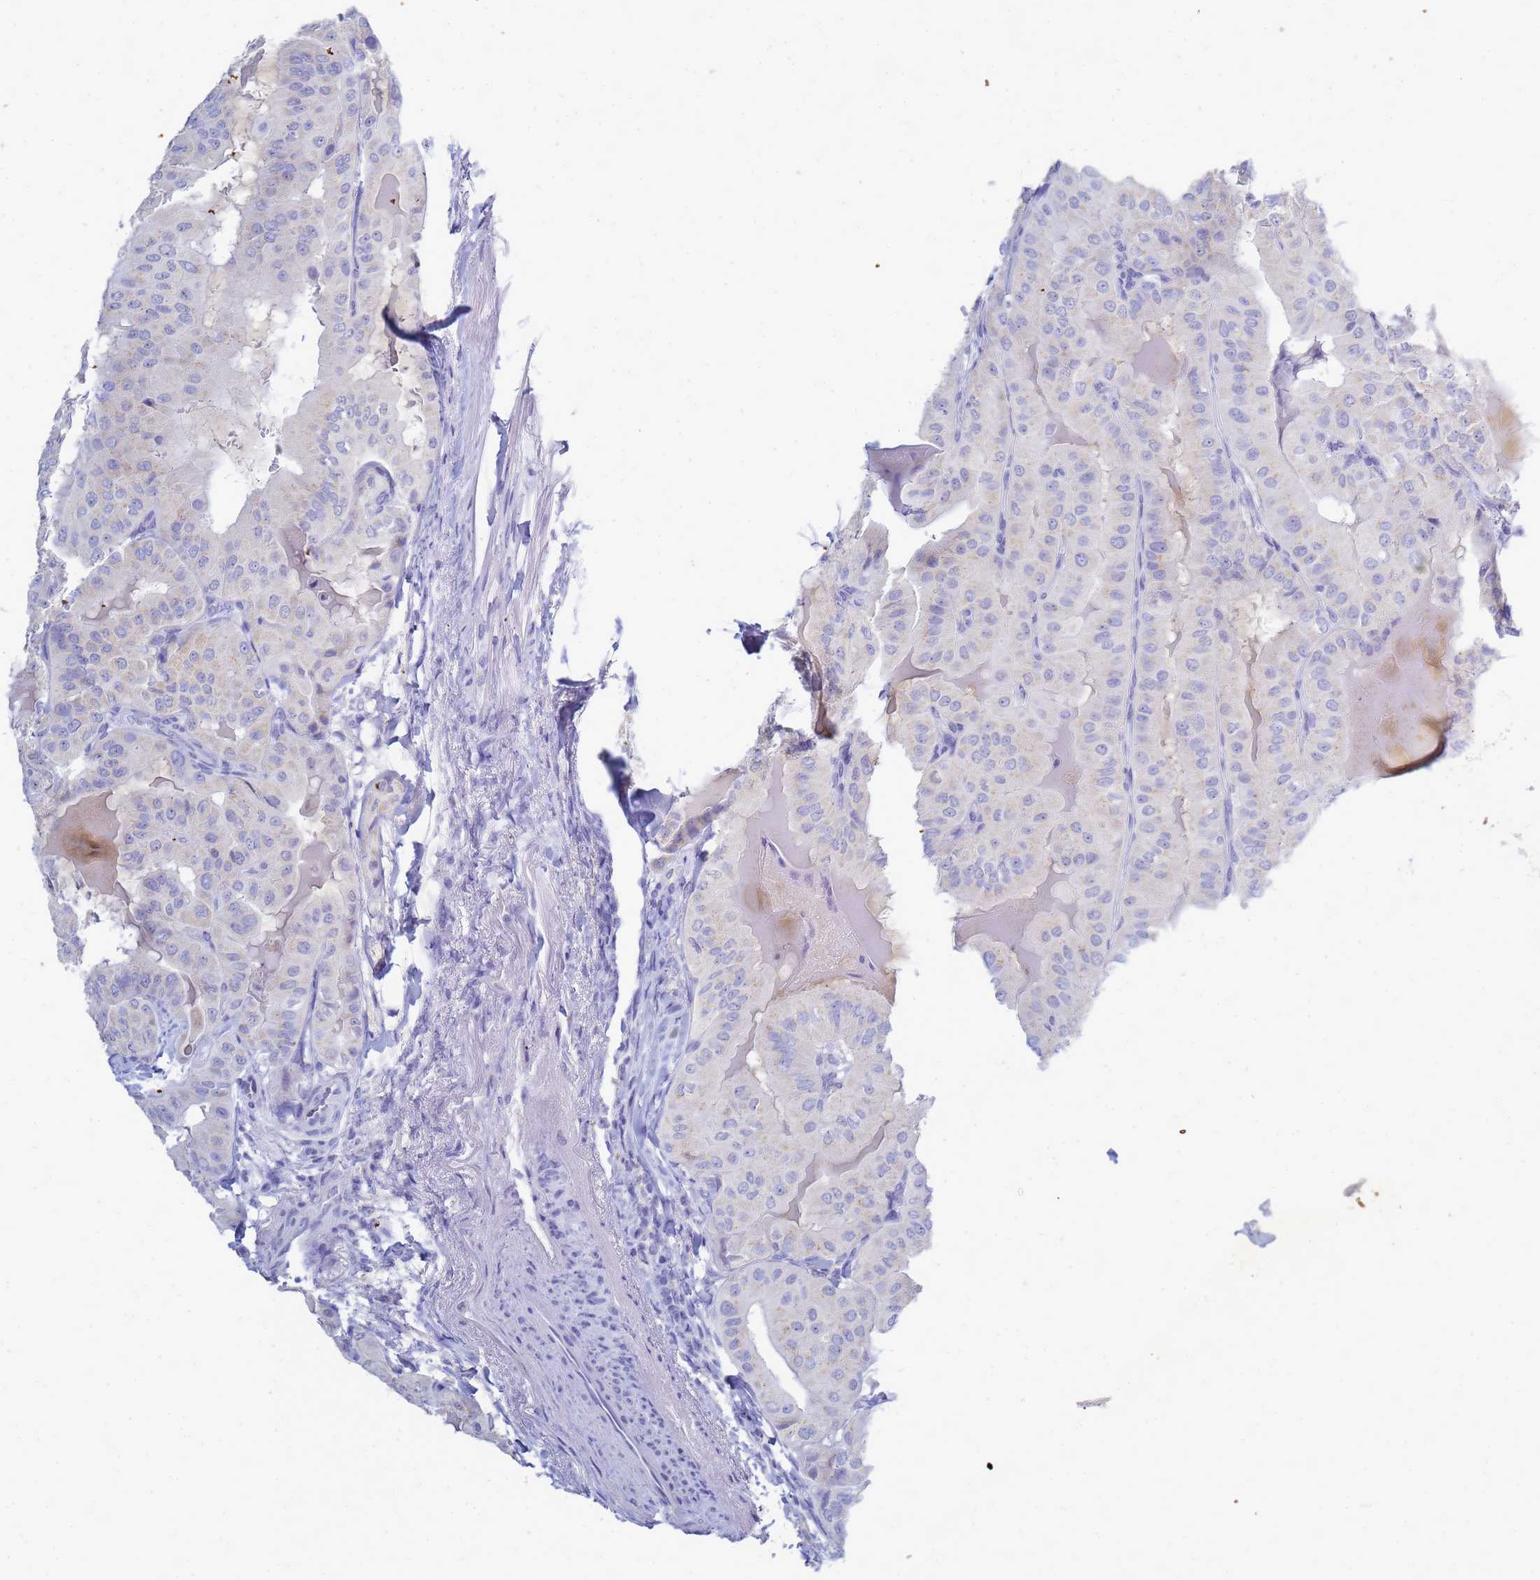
{"staining": {"intensity": "negative", "quantity": "none", "location": "none"}, "tissue": "thyroid cancer", "cell_type": "Tumor cells", "image_type": "cancer", "snomed": [{"axis": "morphology", "description": "Papillary adenocarcinoma, NOS"}, {"axis": "topography", "description": "Thyroid gland"}], "caption": "Tumor cells show no significant staining in thyroid cancer.", "gene": "B3GNT8", "patient": {"sex": "female", "age": 68}}